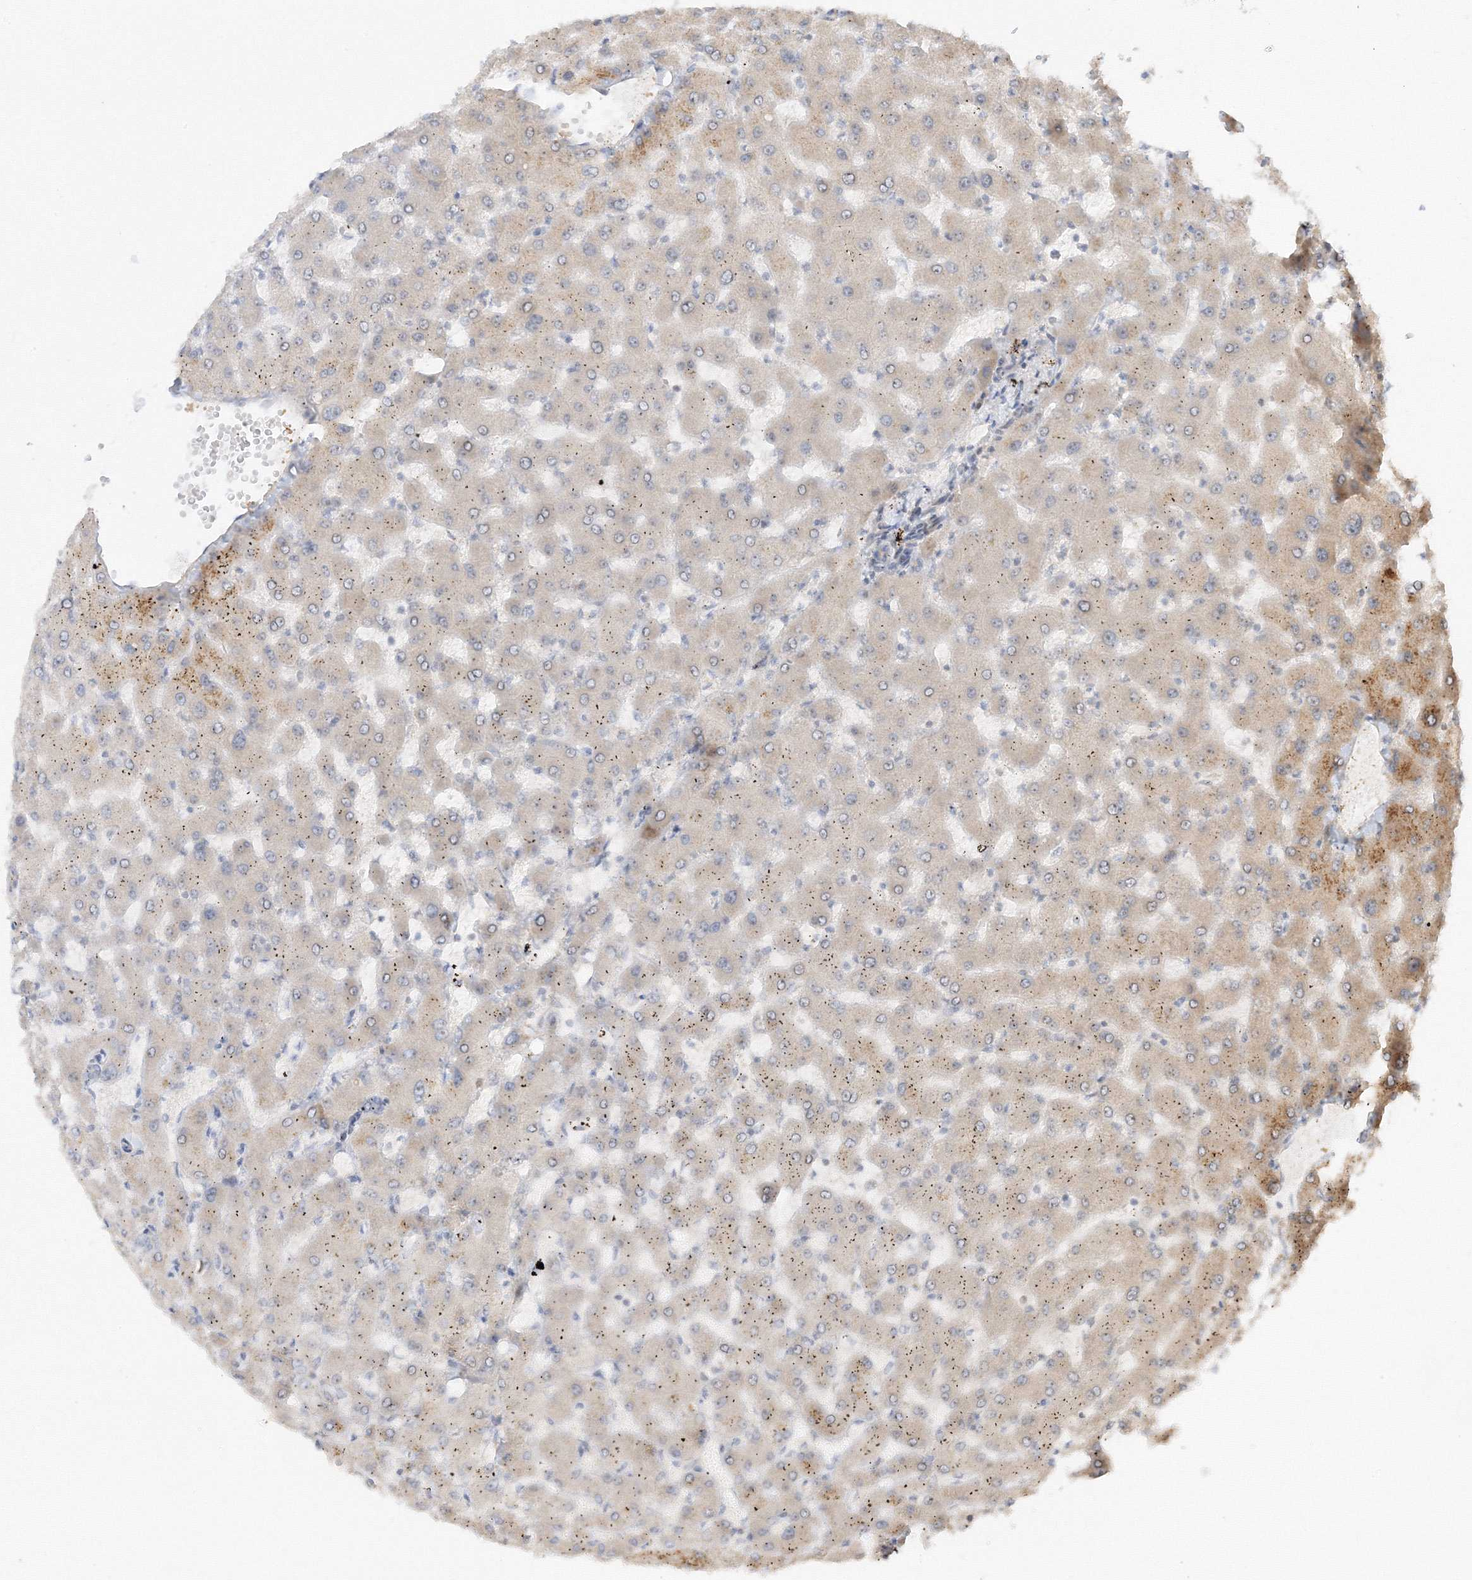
{"staining": {"intensity": "negative", "quantity": "none", "location": "none"}, "tissue": "liver", "cell_type": "Cholangiocytes", "image_type": "normal", "snomed": [{"axis": "morphology", "description": "Normal tissue, NOS"}, {"axis": "topography", "description": "Liver"}], "caption": "Cholangiocytes show no significant positivity in unremarkable liver. (DAB immunohistochemistry (IHC) with hematoxylin counter stain).", "gene": "ETAA1", "patient": {"sex": "female", "age": 63}}